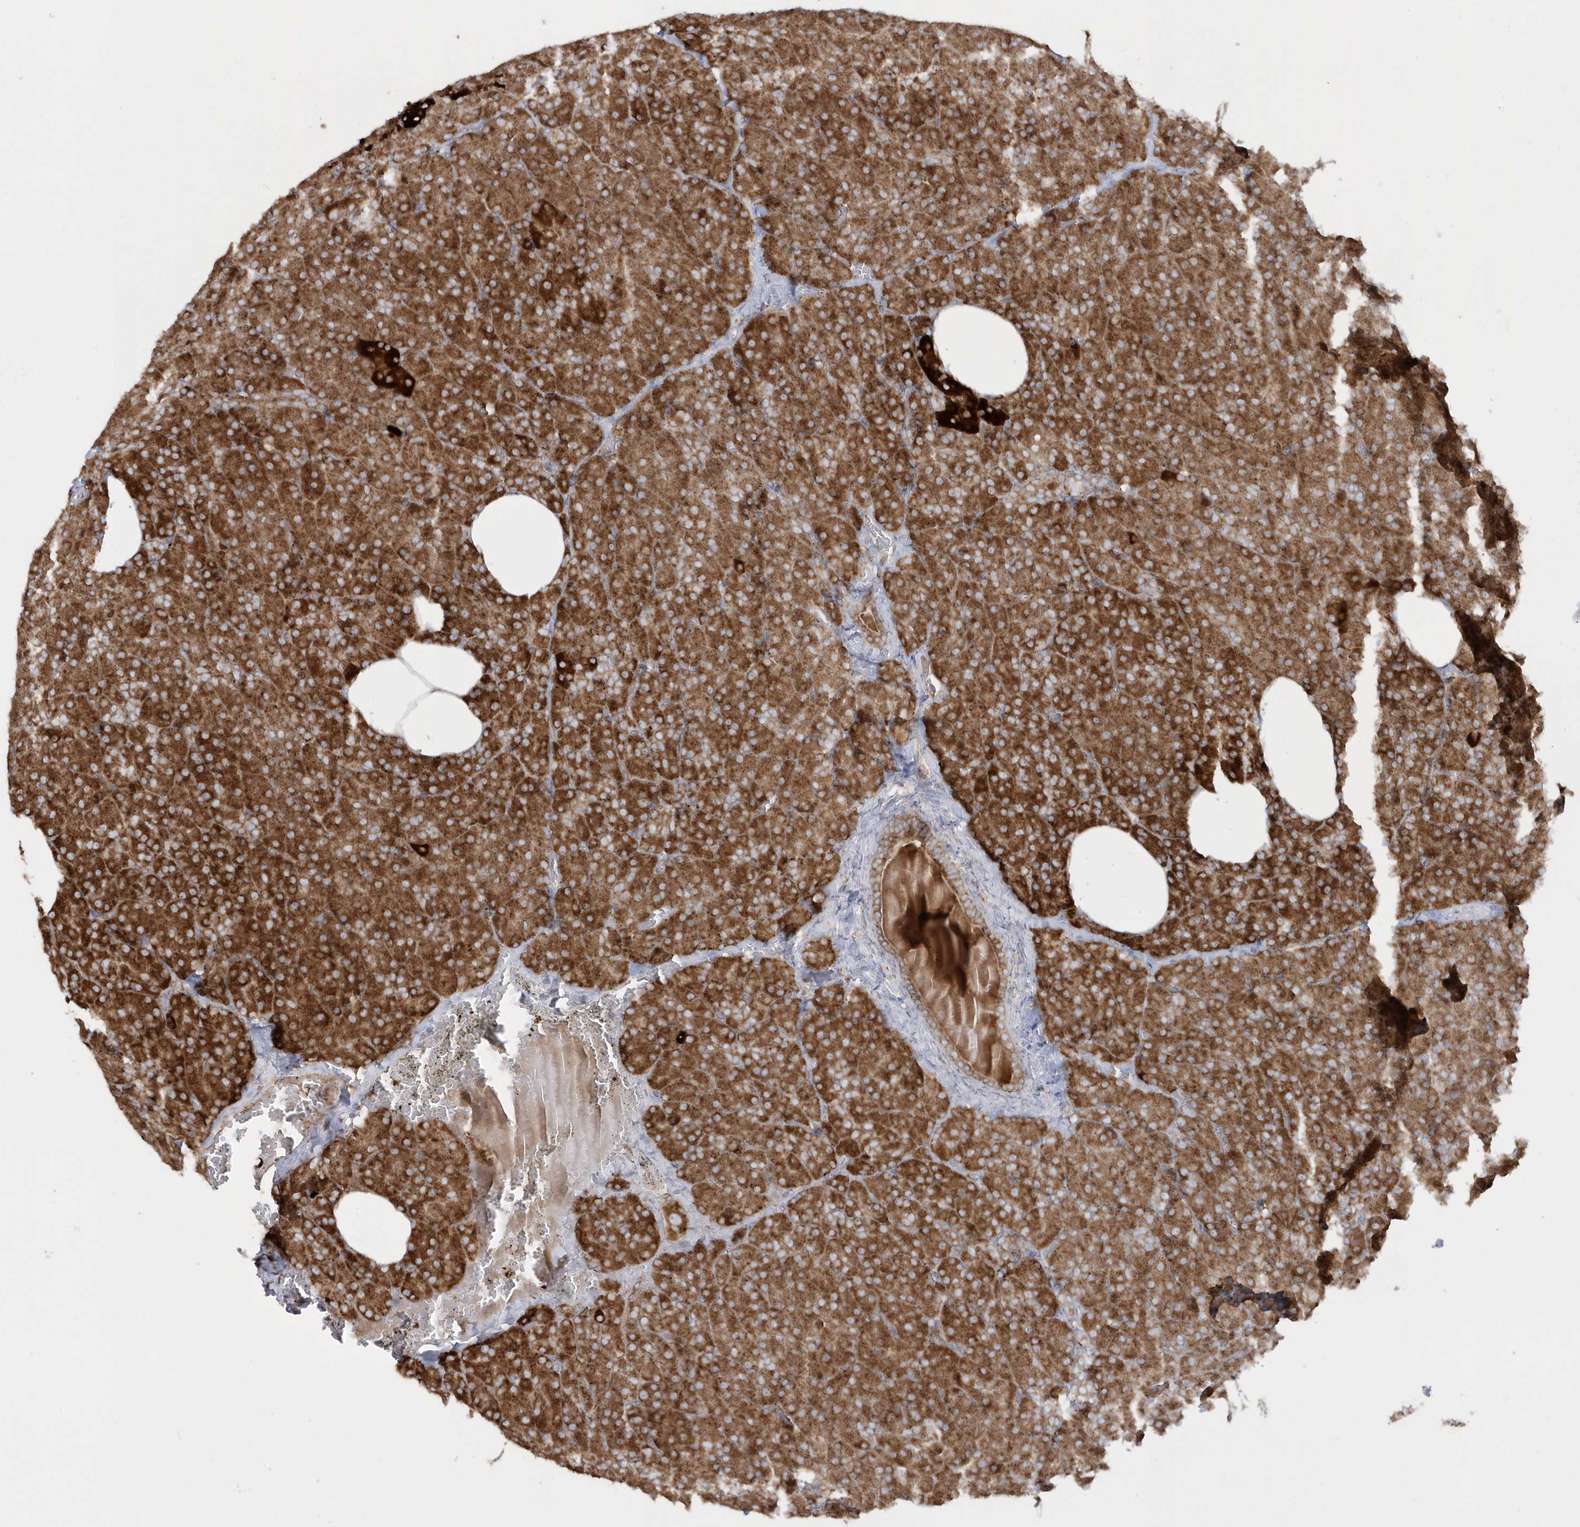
{"staining": {"intensity": "strong", "quantity": ">75%", "location": "cytoplasmic/membranous"}, "tissue": "pancreas", "cell_type": "Exocrine glandular cells", "image_type": "normal", "snomed": [{"axis": "morphology", "description": "Normal tissue, NOS"}, {"axis": "morphology", "description": "Carcinoid, malignant, NOS"}, {"axis": "topography", "description": "Pancreas"}], "caption": "Exocrine glandular cells demonstrate high levels of strong cytoplasmic/membranous expression in approximately >75% of cells in benign human pancreas.", "gene": "SH3BP2", "patient": {"sex": "female", "age": 35}}